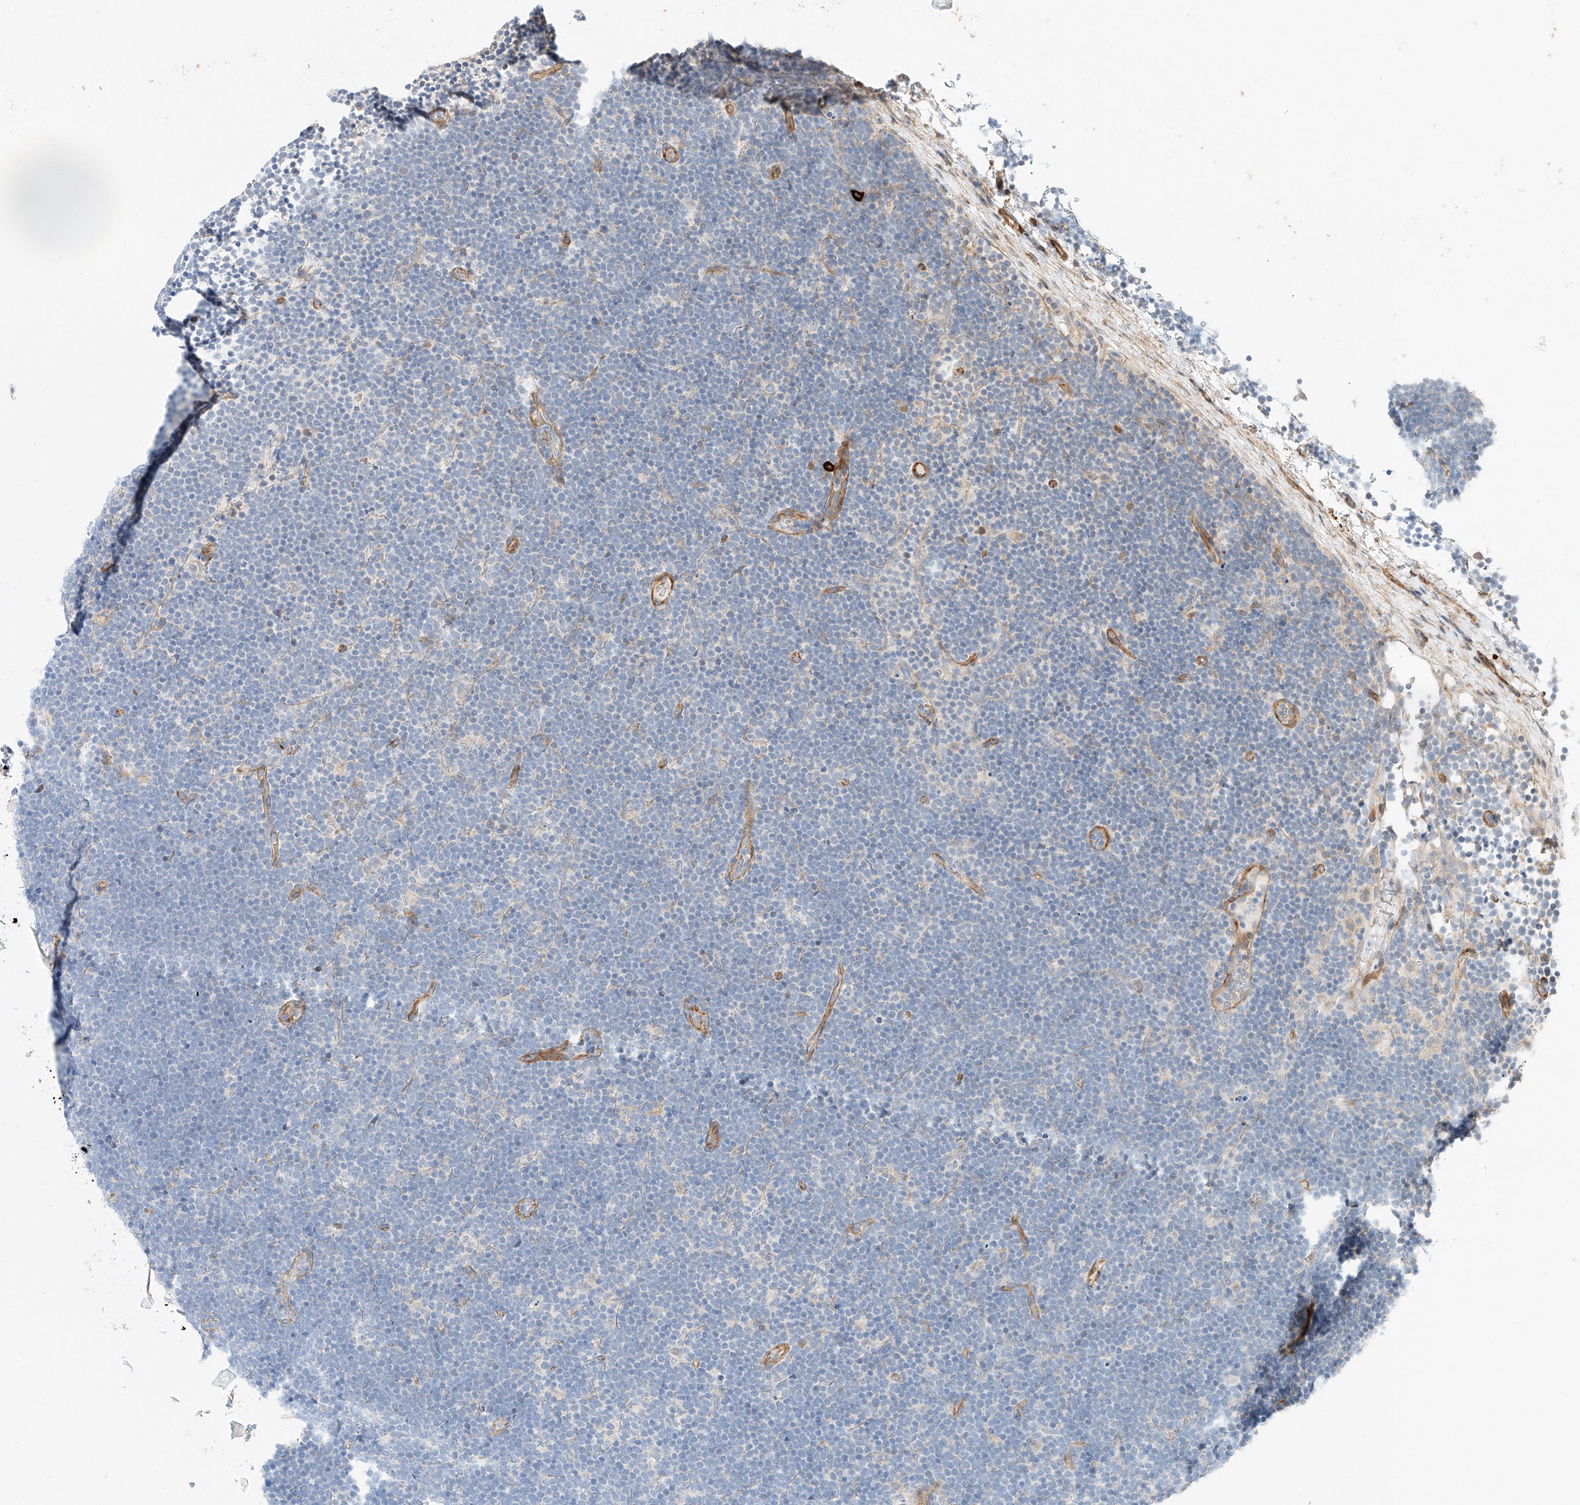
{"staining": {"intensity": "negative", "quantity": "none", "location": "none"}, "tissue": "lymphoma", "cell_type": "Tumor cells", "image_type": "cancer", "snomed": [{"axis": "morphology", "description": "Malignant lymphoma, non-Hodgkin's type, High grade"}, {"axis": "topography", "description": "Lymph node"}], "caption": "Human lymphoma stained for a protein using IHC displays no positivity in tumor cells.", "gene": "MINDY4", "patient": {"sex": "male", "age": 13}}